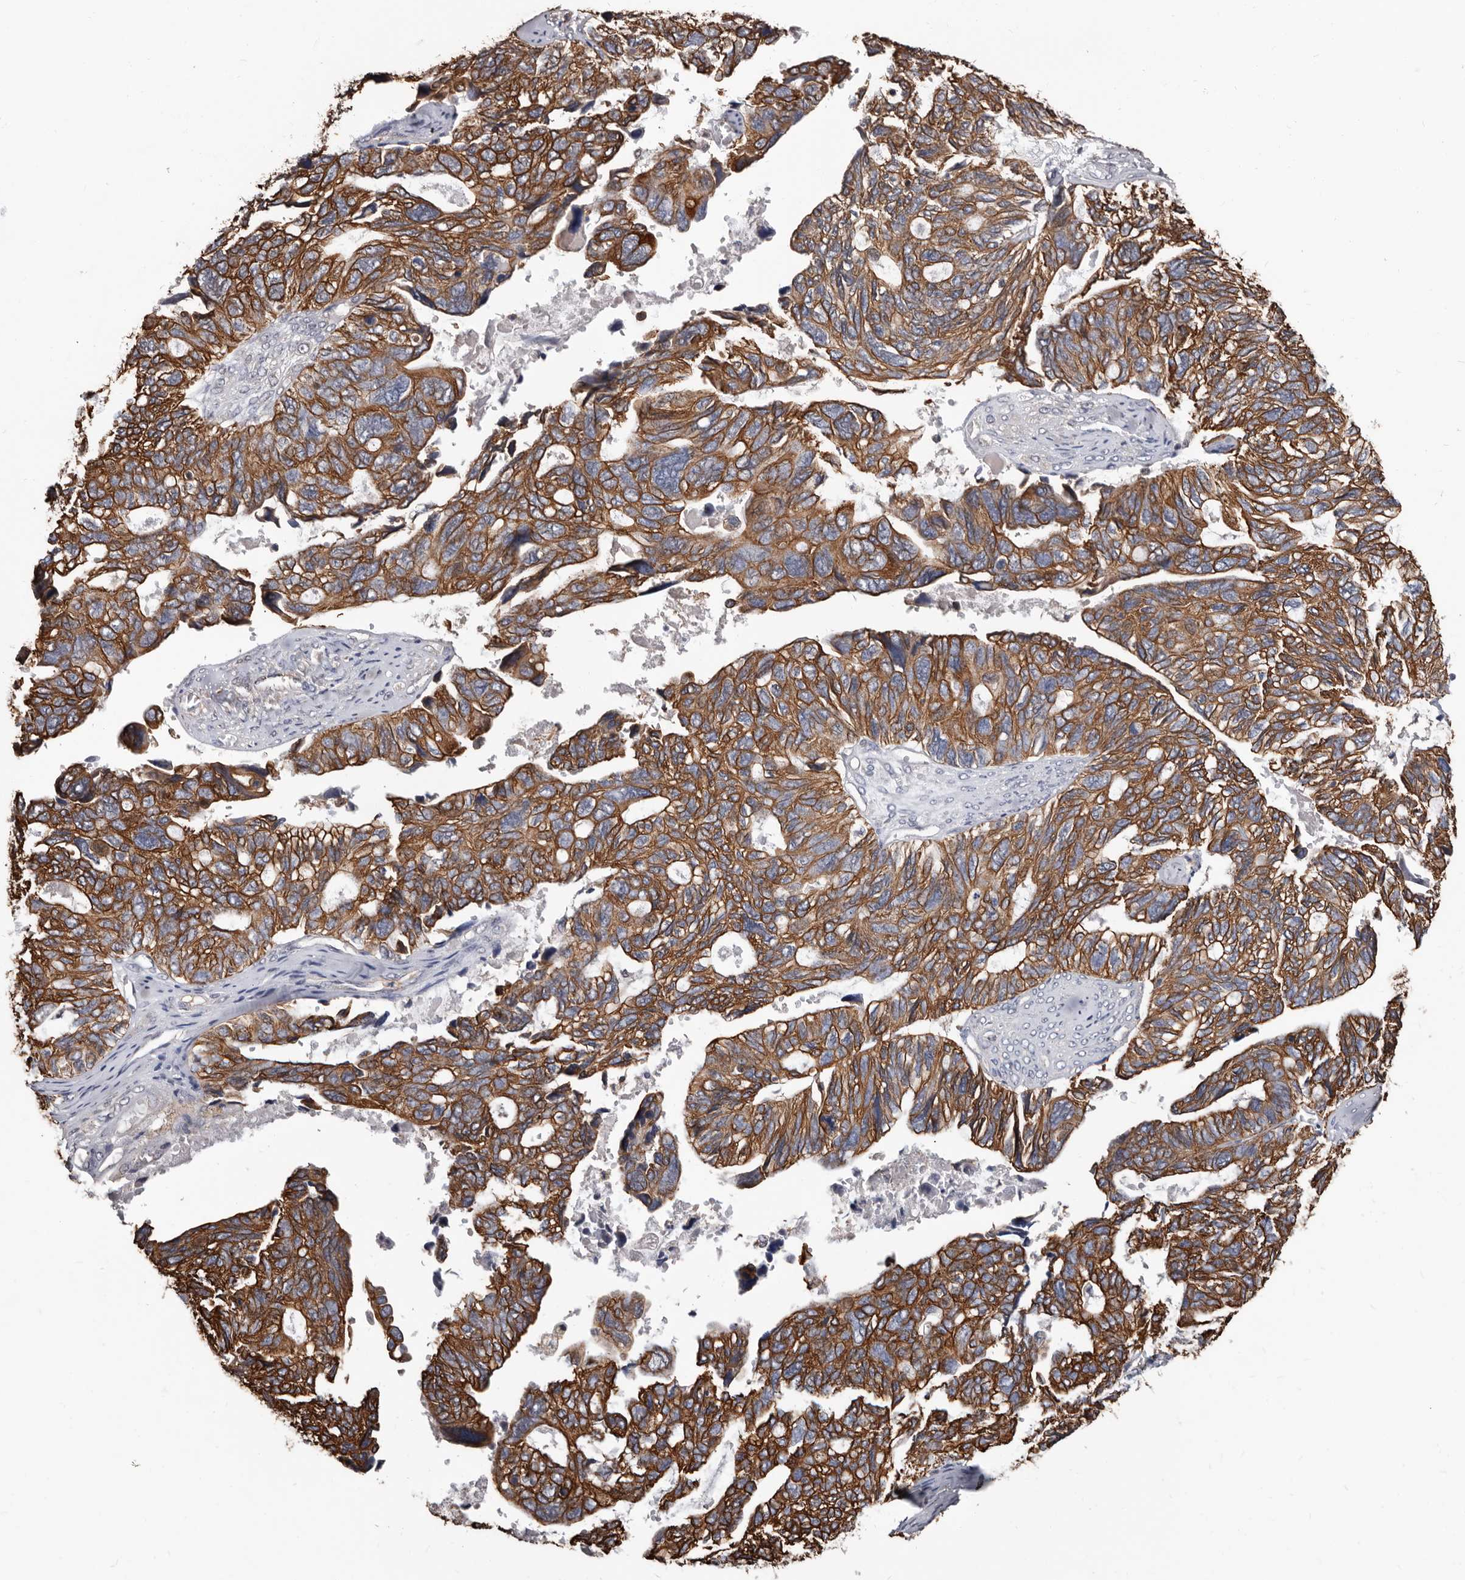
{"staining": {"intensity": "strong", "quantity": ">75%", "location": "cytoplasmic/membranous"}, "tissue": "ovarian cancer", "cell_type": "Tumor cells", "image_type": "cancer", "snomed": [{"axis": "morphology", "description": "Cystadenocarcinoma, serous, NOS"}, {"axis": "topography", "description": "Ovary"}], "caption": "Immunohistochemistry (IHC) photomicrograph of neoplastic tissue: human ovarian cancer stained using IHC exhibits high levels of strong protein expression localized specifically in the cytoplasmic/membranous of tumor cells, appearing as a cytoplasmic/membranous brown color.", "gene": "MRPL18", "patient": {"sex": "female", "age": 79}}